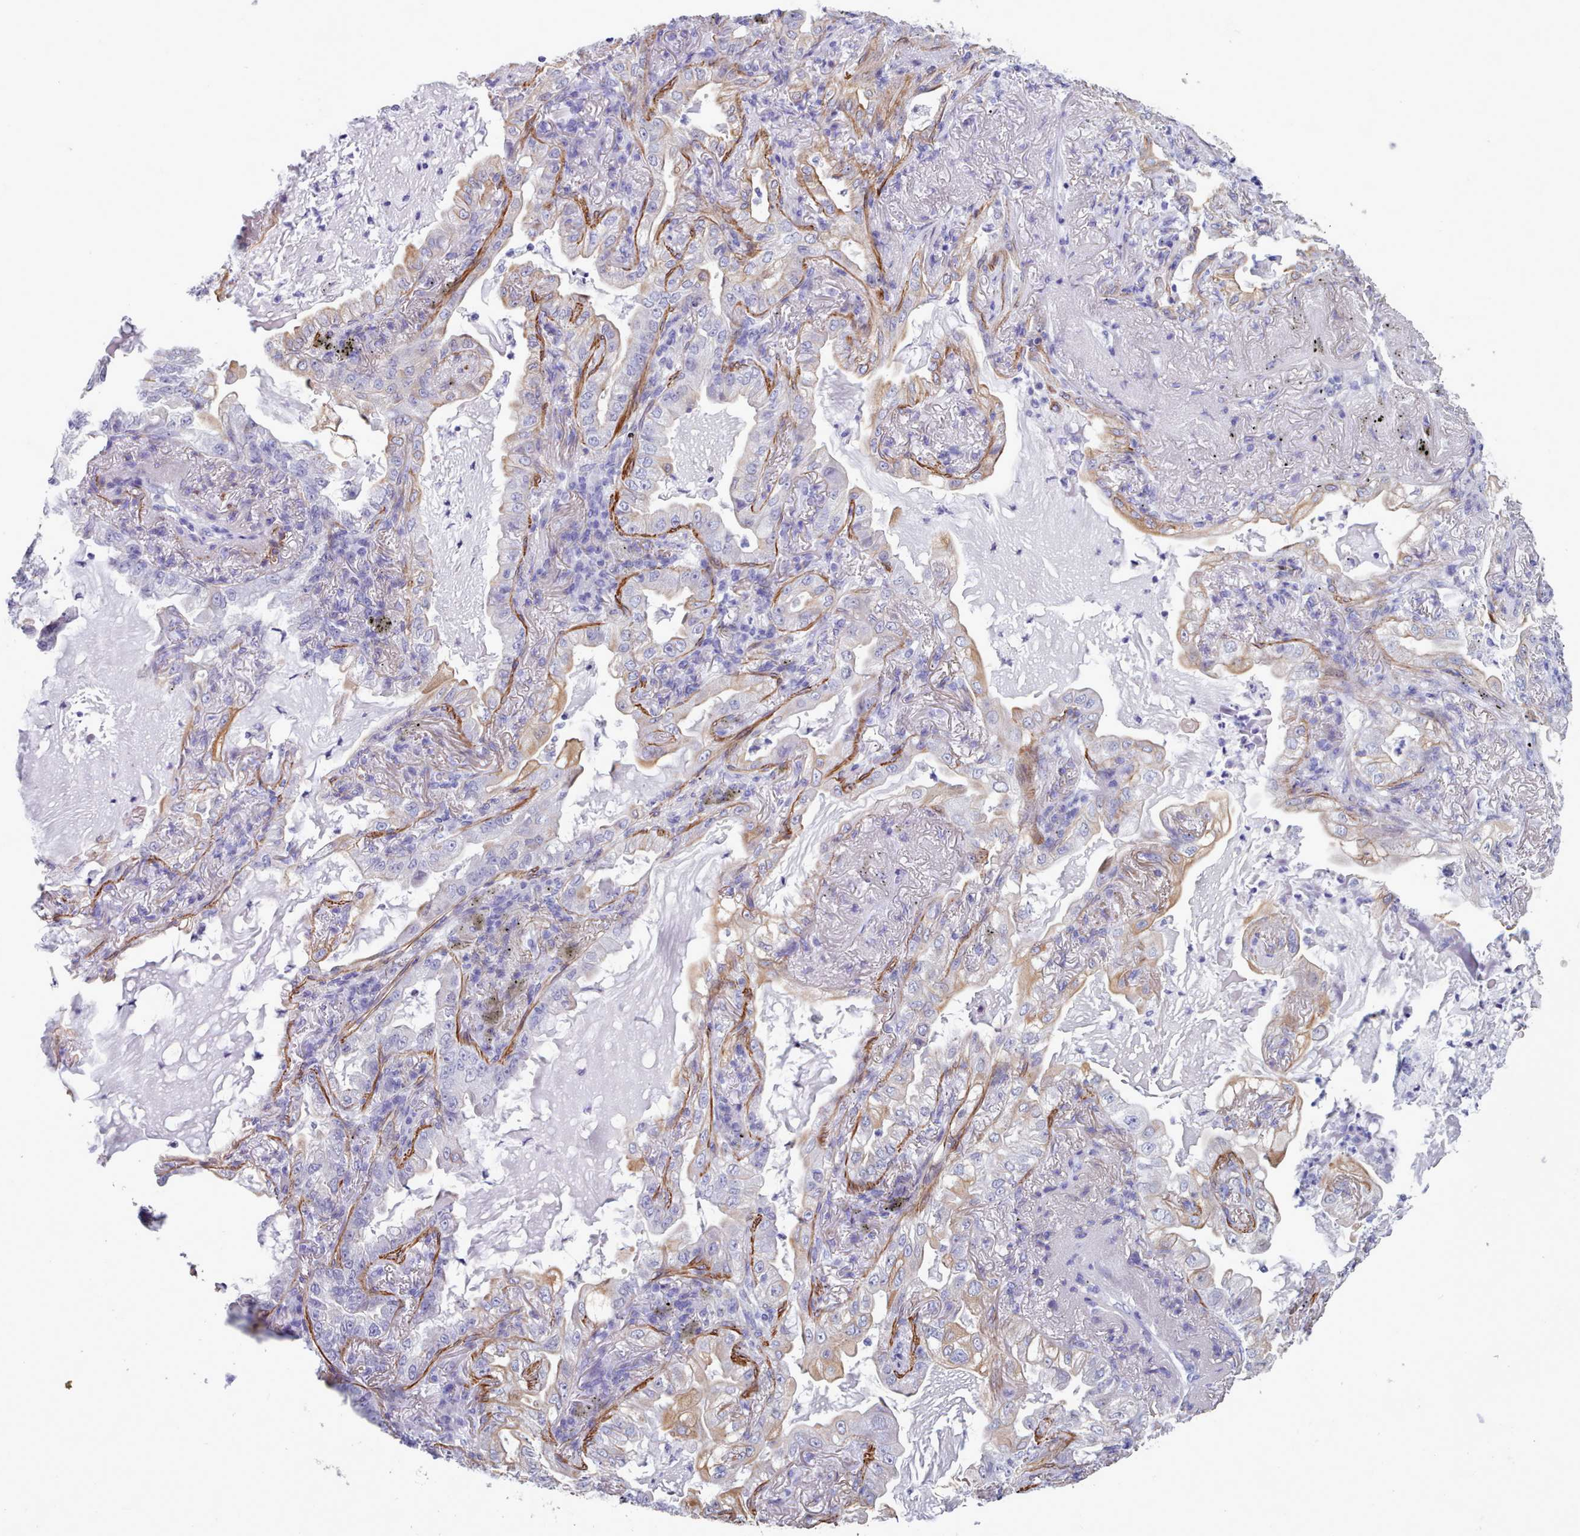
{"staining": {"intensity": "negative", "quantity": "none", "location": "none"}, "tissue": "lung cancer", "cell_type": "Tumor cells", "image_type": "cancer", "snomed": [{"axis": "morphology", "description": "Adenocarcinoma, NOS"}, {"axis": "topography", "description": "Lung"}], "caption": "IHC of adenocarcinoma (lung) displays no expression in tumor cells.", "gene": "FPGS", "patient": {"sex": "female", "age": 73}}